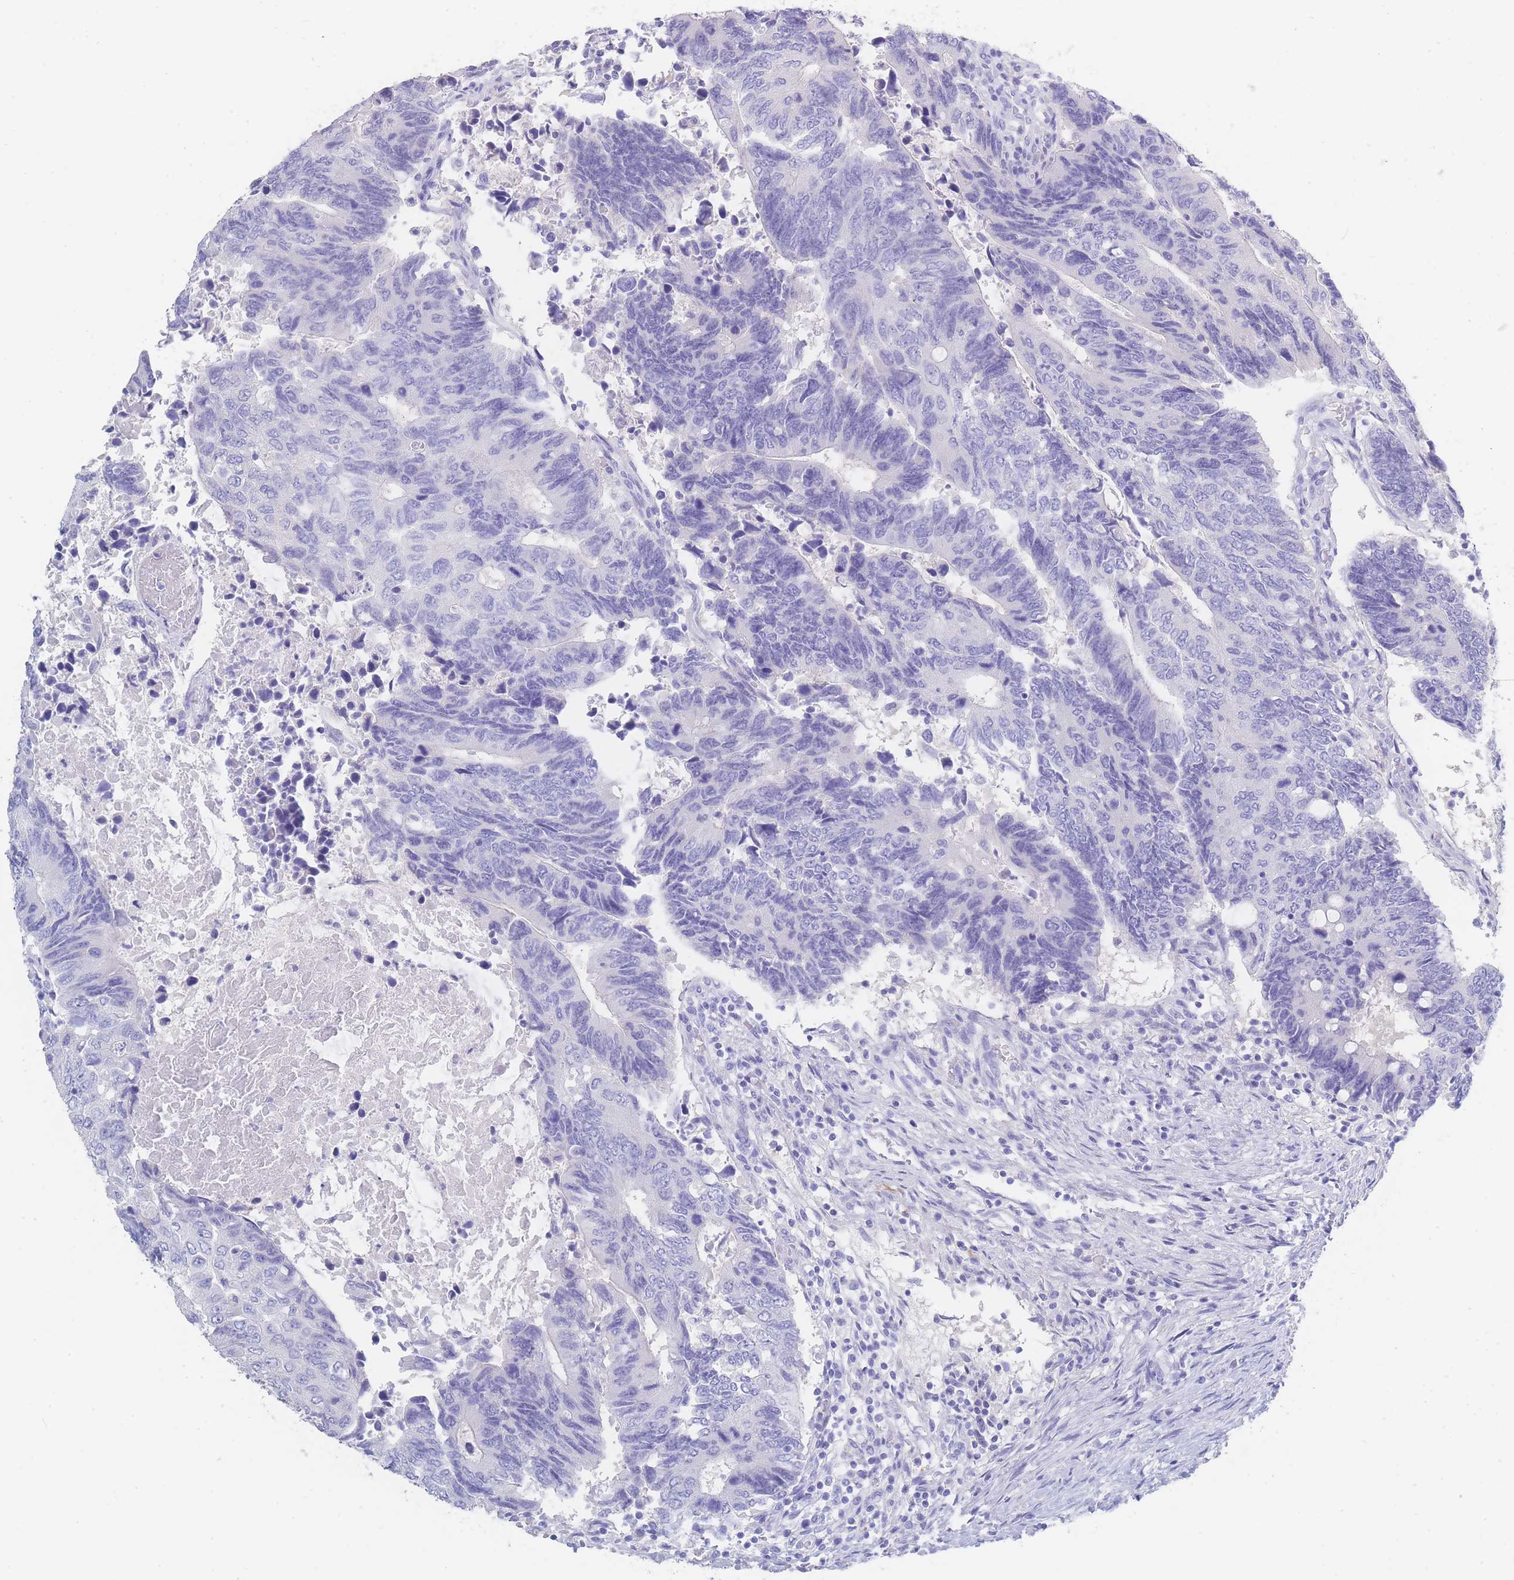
{"staining": {"intensity": "negative", "quantity": "none", "location": "none"}, "tissue": "colorectal cancer", "cell_type": "Tumor cells", "image_type": "cancer", "snomed": [{"axis": "morphology", "description": "Adenocarcinoma, NOS"}, {"axis": "topography", "description": "Colon"}], "caption": "Tumor cells show no significant protein positivity in colorectal cancer (adenocarcinoma).", "gene": "LZTFL1", "patient": {"sex": "male", "age": 87}}